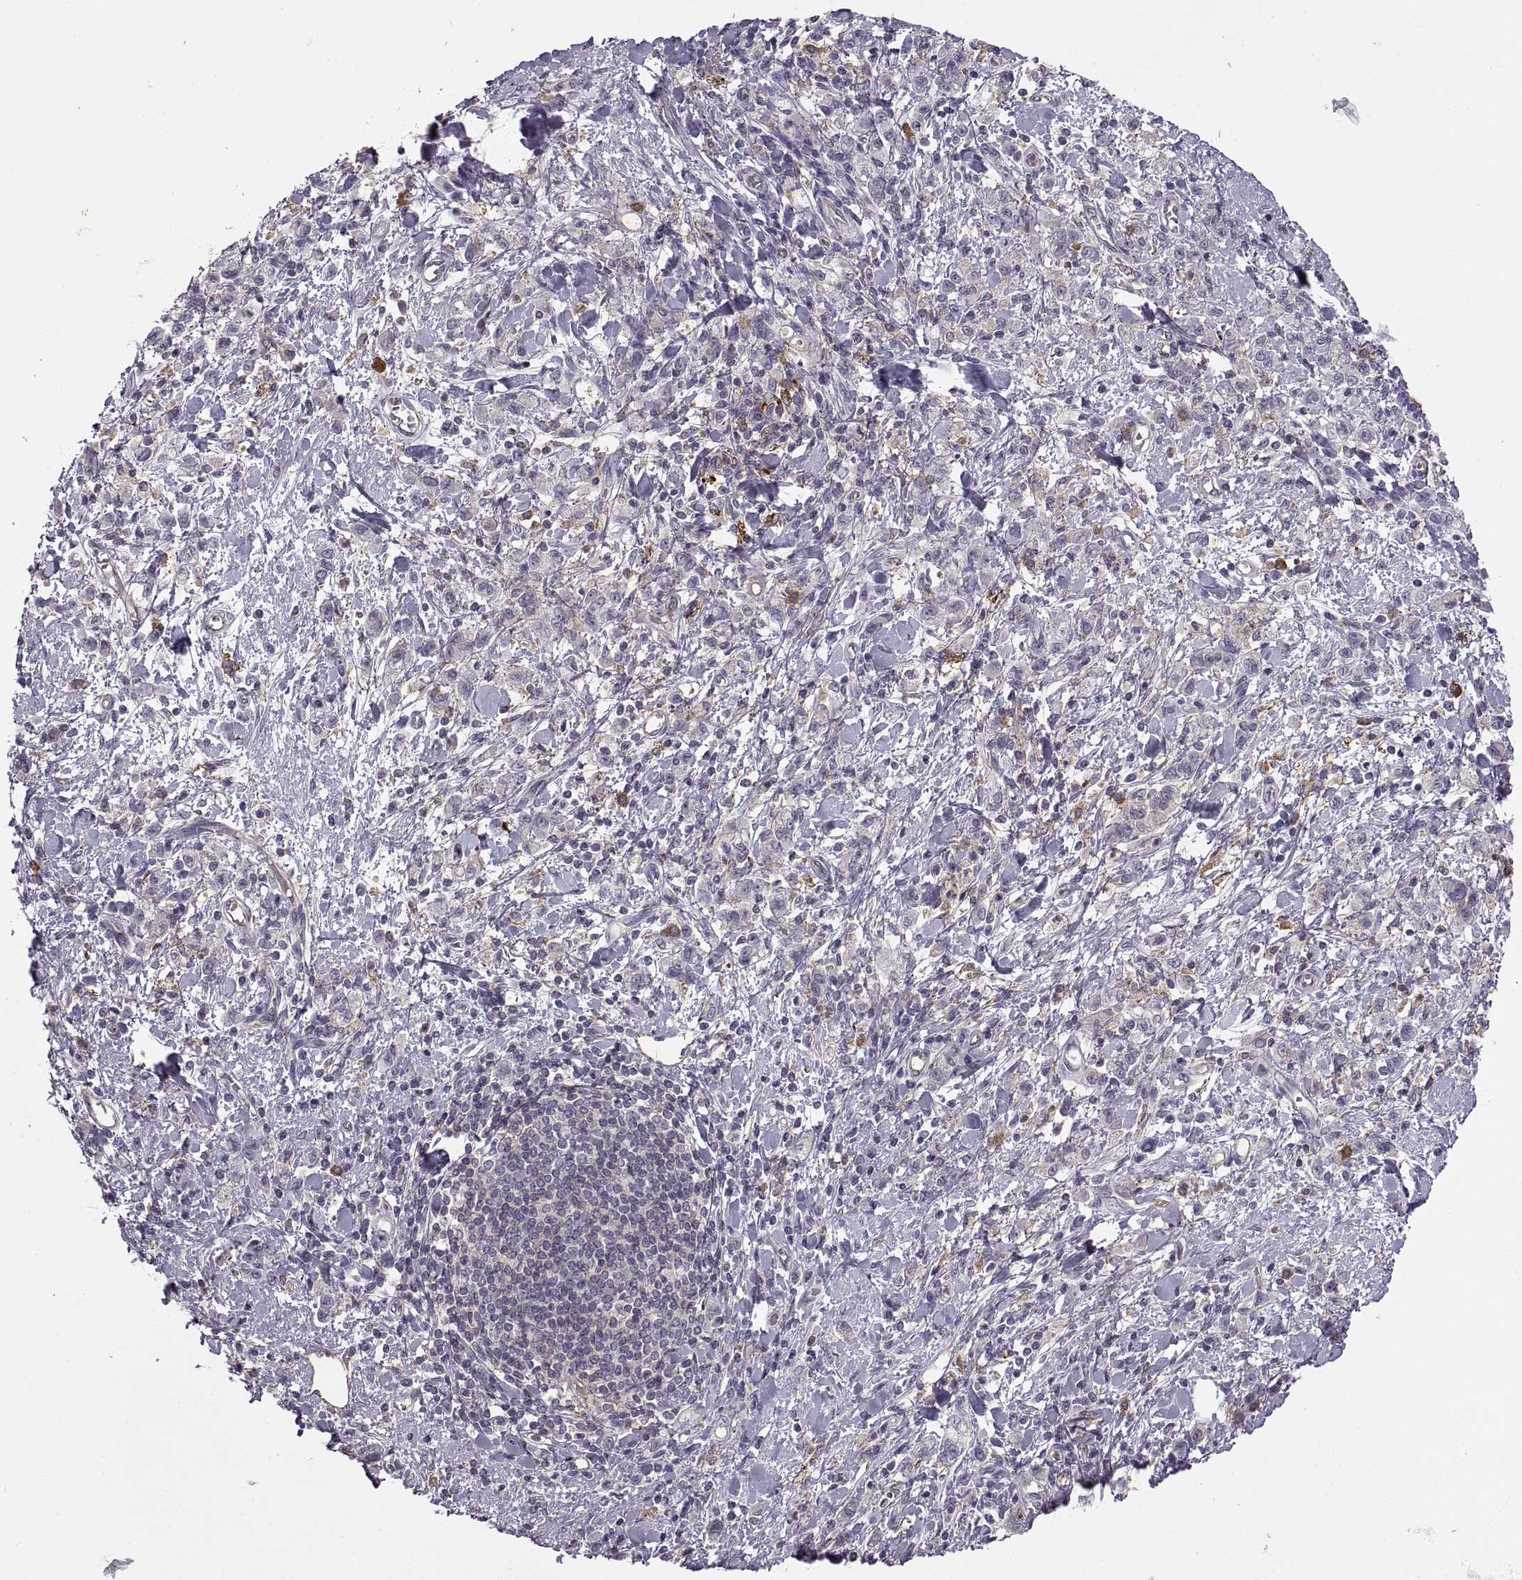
{"staining": {"intensity": "negative", "quantity": "none", "location": "none"}, "tissue": "stomach cancer", "cell_type": "Tumor cells", "image_type": "cancer", "snomed": [{"axis": "morphology", "description": "Adenocarcinoma, NOS"}, {"axis": "topography", "description": "Stomach"}], "caption": "Tumor cells show no significant protein expression in stomach adenocarcinoma.", "gene": "RALB", "patient": {"sex": "male", "age": 77}}